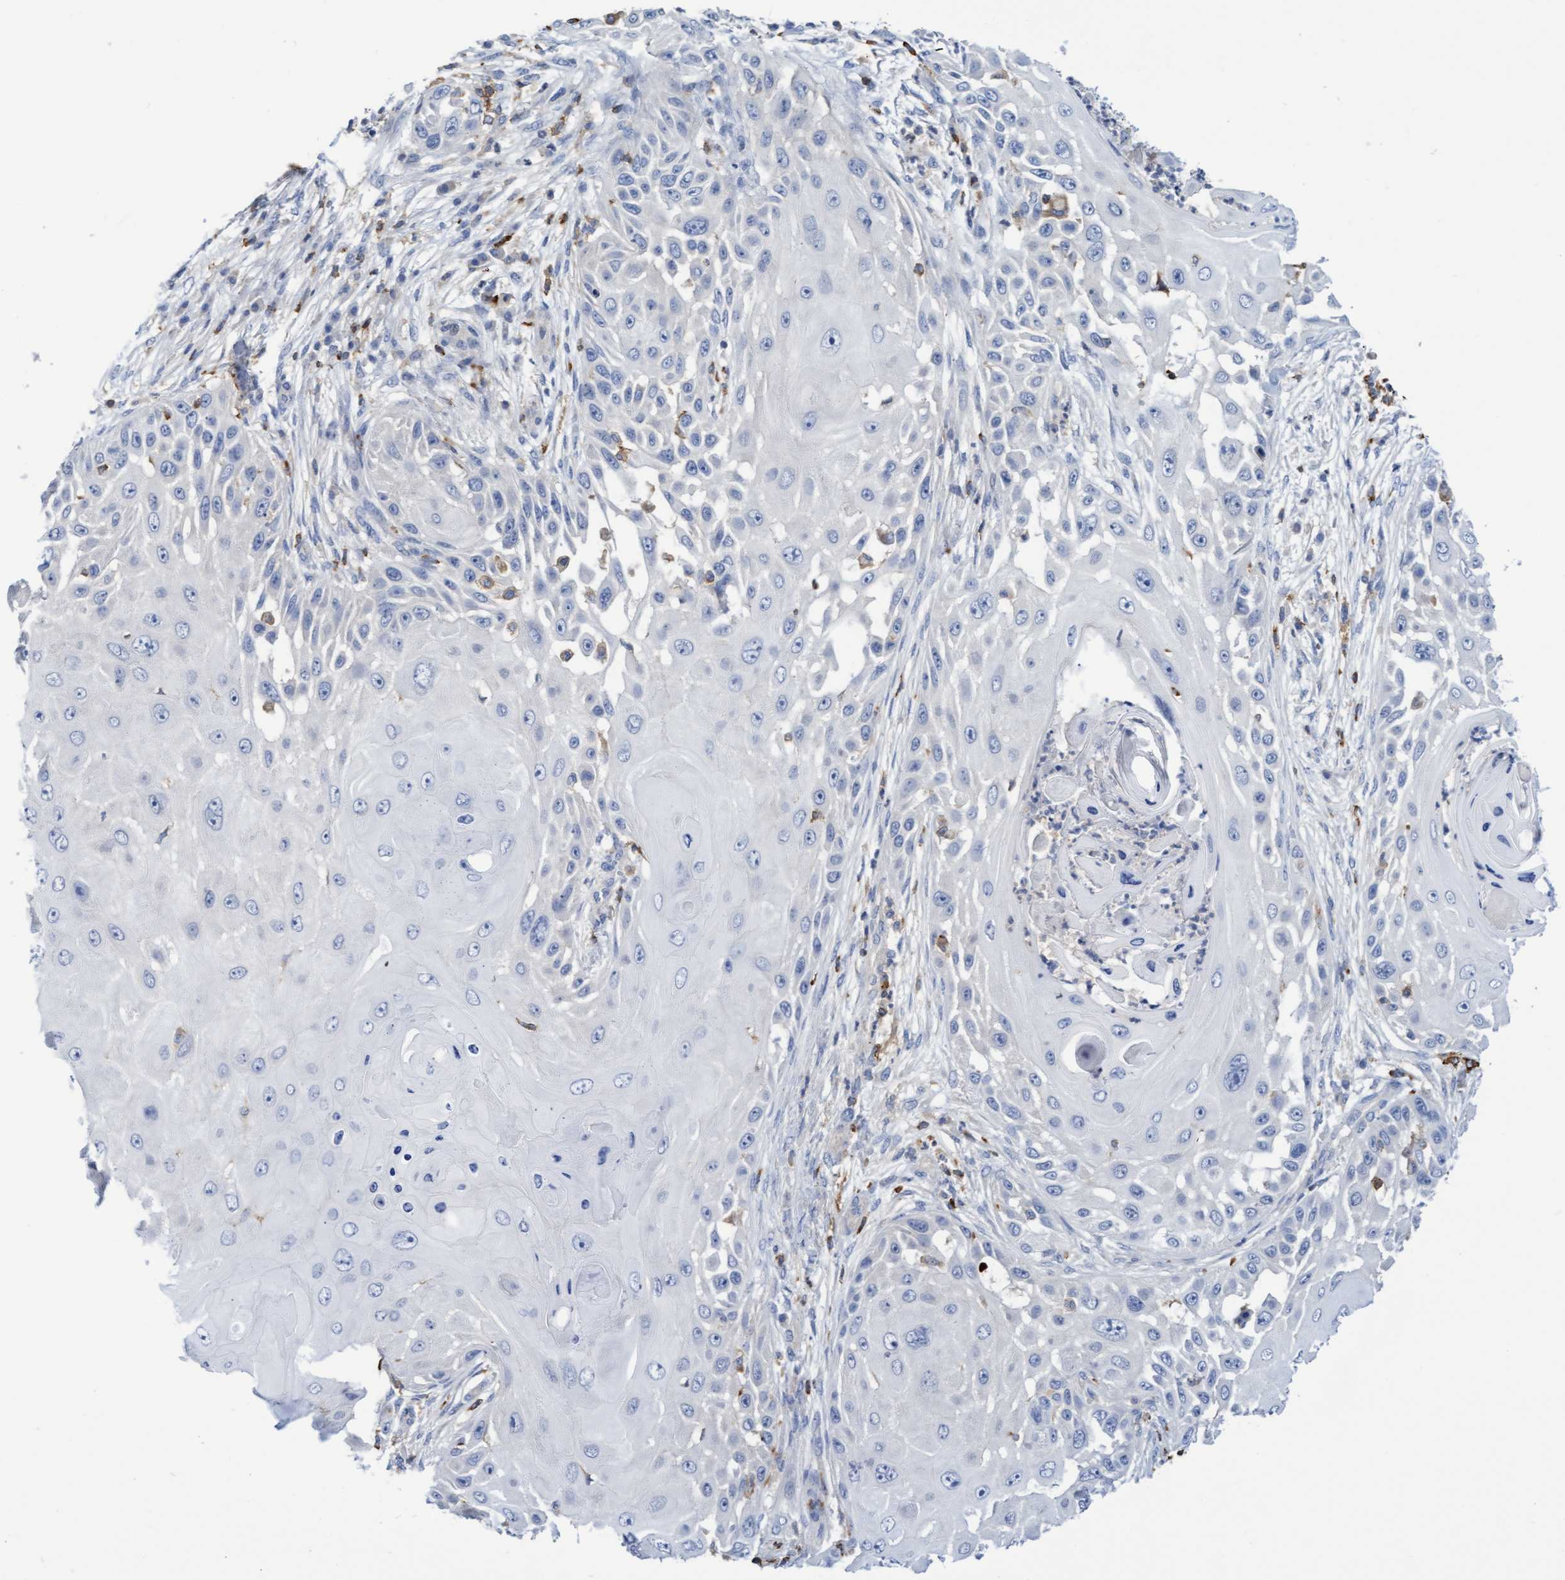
{"staining": {"intensity": "negative", "quantity": "none", "location": "none"}, "tissue": "skin cancer", "cell_type": "Tumor cells", "image_type": "cancer", "snomed": [{"axis": "morphology", "description": "Squamous cell carcinoma, NOS"}, {"axis": "topography", "description": "Skin"}], "caption": "Tumor cells are negative for protein expression in human skin cancer (squamous cell carcinoma). Brightfield microscopy of immunohistochemistry stained with DAB (3,3'-diaminobenzidine) (brown) and hematoxylin (blue), captured at high magnification.", "gene": "FNBP1", "patient": {"sex": "female", "age": 44}}